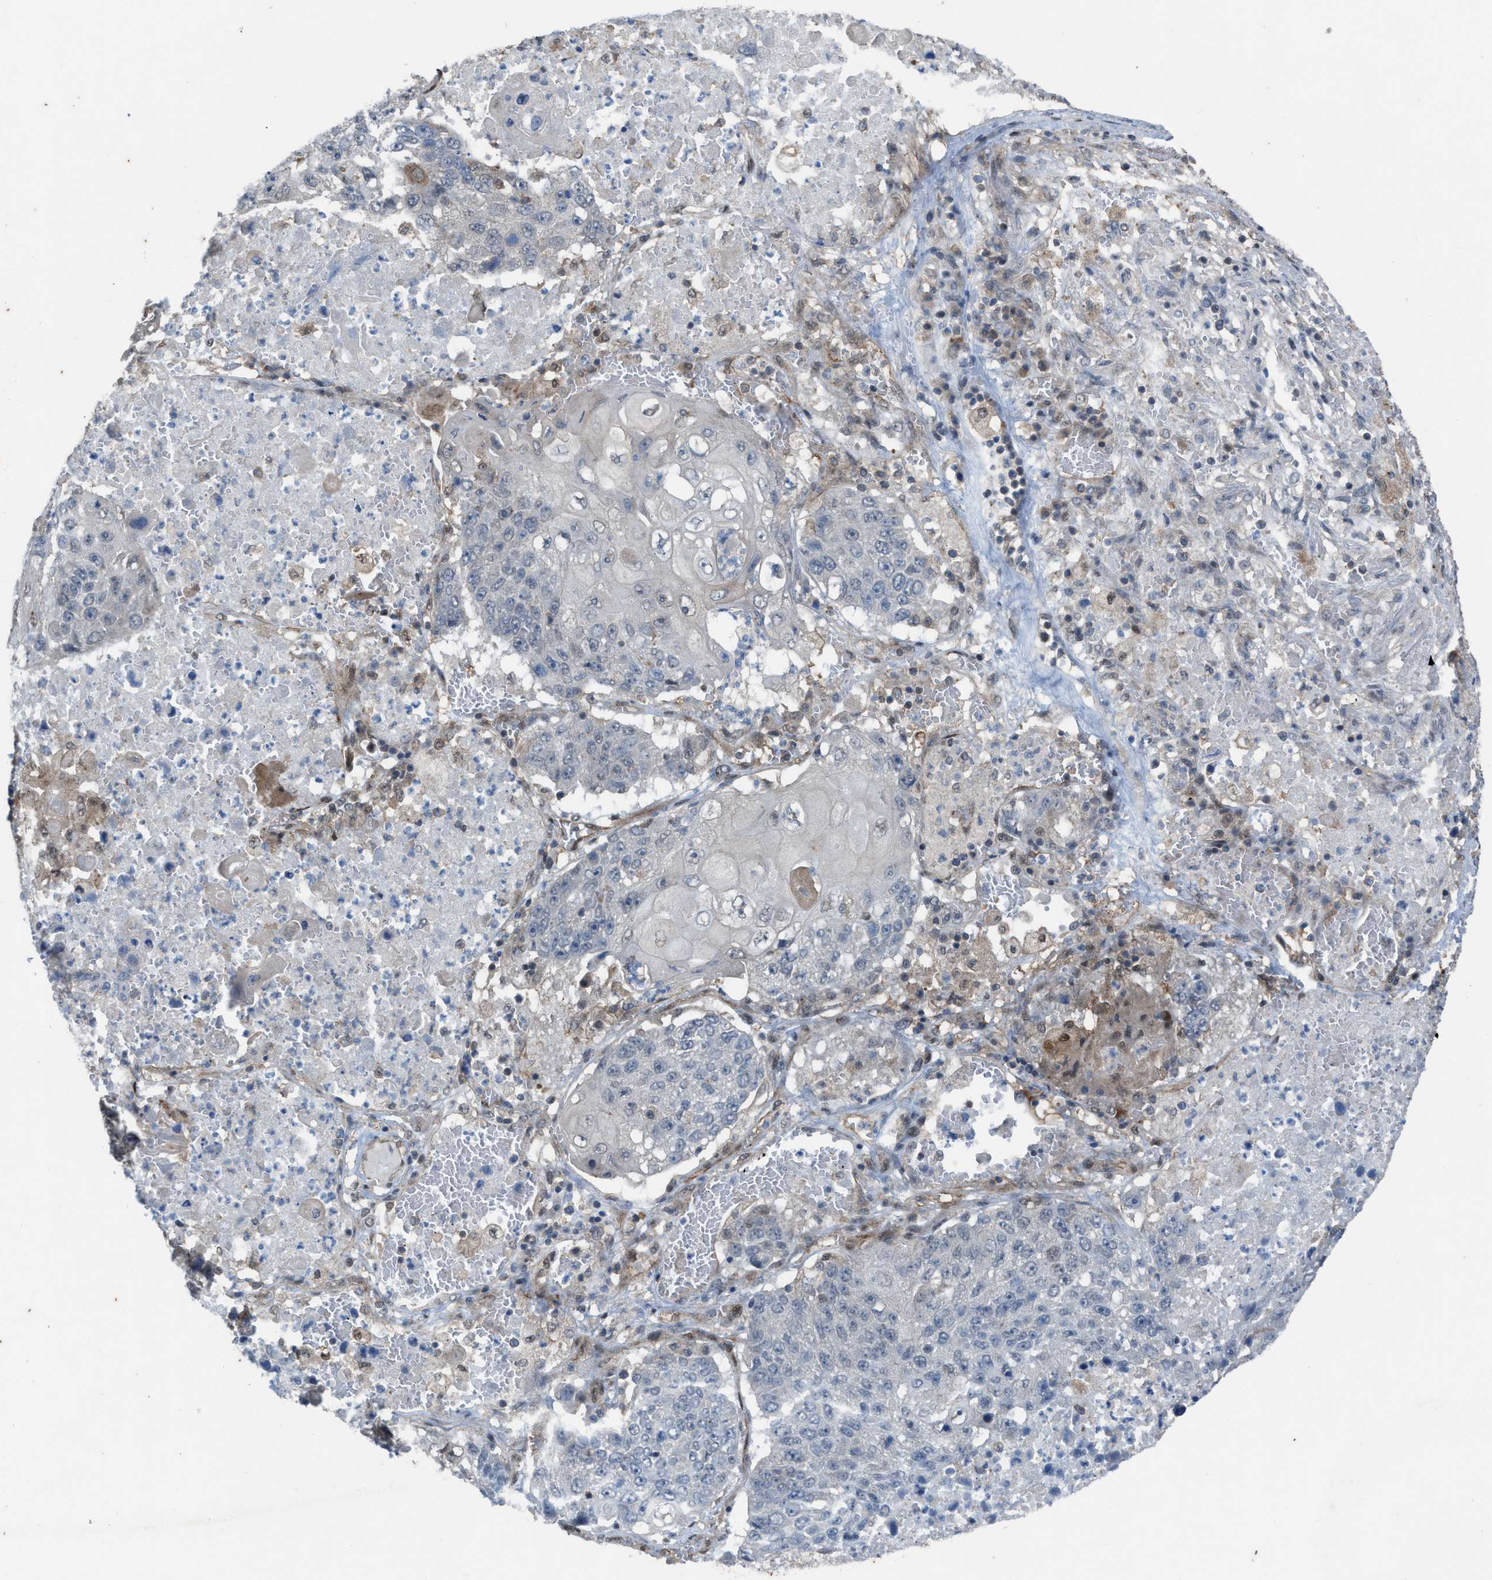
{"staining": {"intensity": "negative", "quantity": "none", "location": "none"}, "tissue": "lung cancer", "cell_type": "Tumor cells", "image_type": "cancer", "snomed": [{"axis": "morphology", "description": "Squamous cell carcinoma, NOS"}, {"axis": "topography", "description": "Lung"}], "caption": "An IHC histopathology image of squamous cell carcinoma (lung) is shown. There is no staining in tumor cells of squamous cell carcinoma (lung).", "gene": "PLAA", "patient": {"sex": "male", "age": 61}}